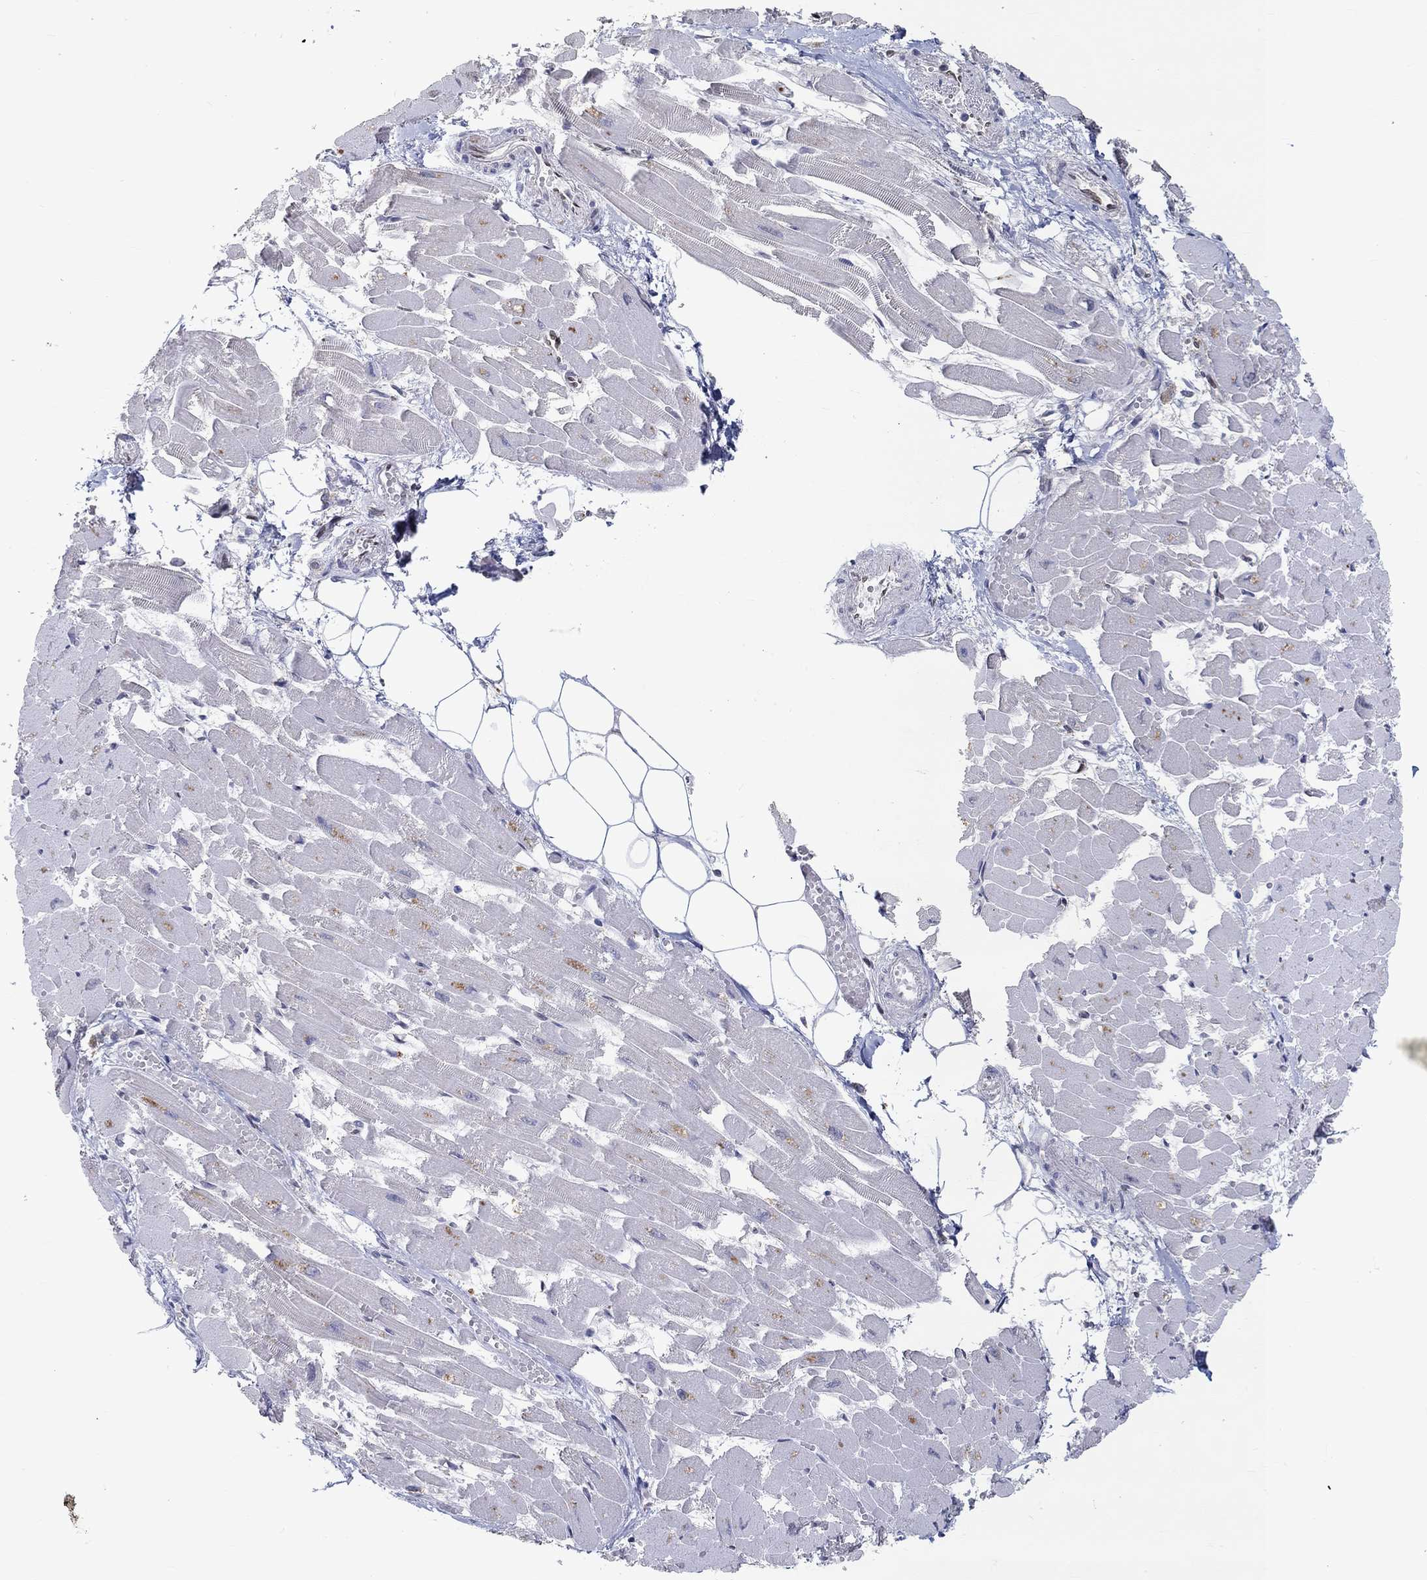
{"staining": {"intensity": "moderate", "quantity": "<25%", "location": "nuclear"}, "tissue": "heart muscle", "cell_type": "Cardiomyocytes", "image_type": "normal", "snomed": [{"axis": "morphology", "description": "Normal tissue, NOS"}, {"axis": "topography", "description": "Heart"}], "caption": "High-magnification brightfield microscopy of benign heart muscle stained with DAB (brown) and counterstained with hematoxylin (blue). cardiomyocytes exhibit moderate nuclear staining is present in approximately<25% of cells.", "gene": "FGF2", "patient": {"sex": "female", "age": 52}}